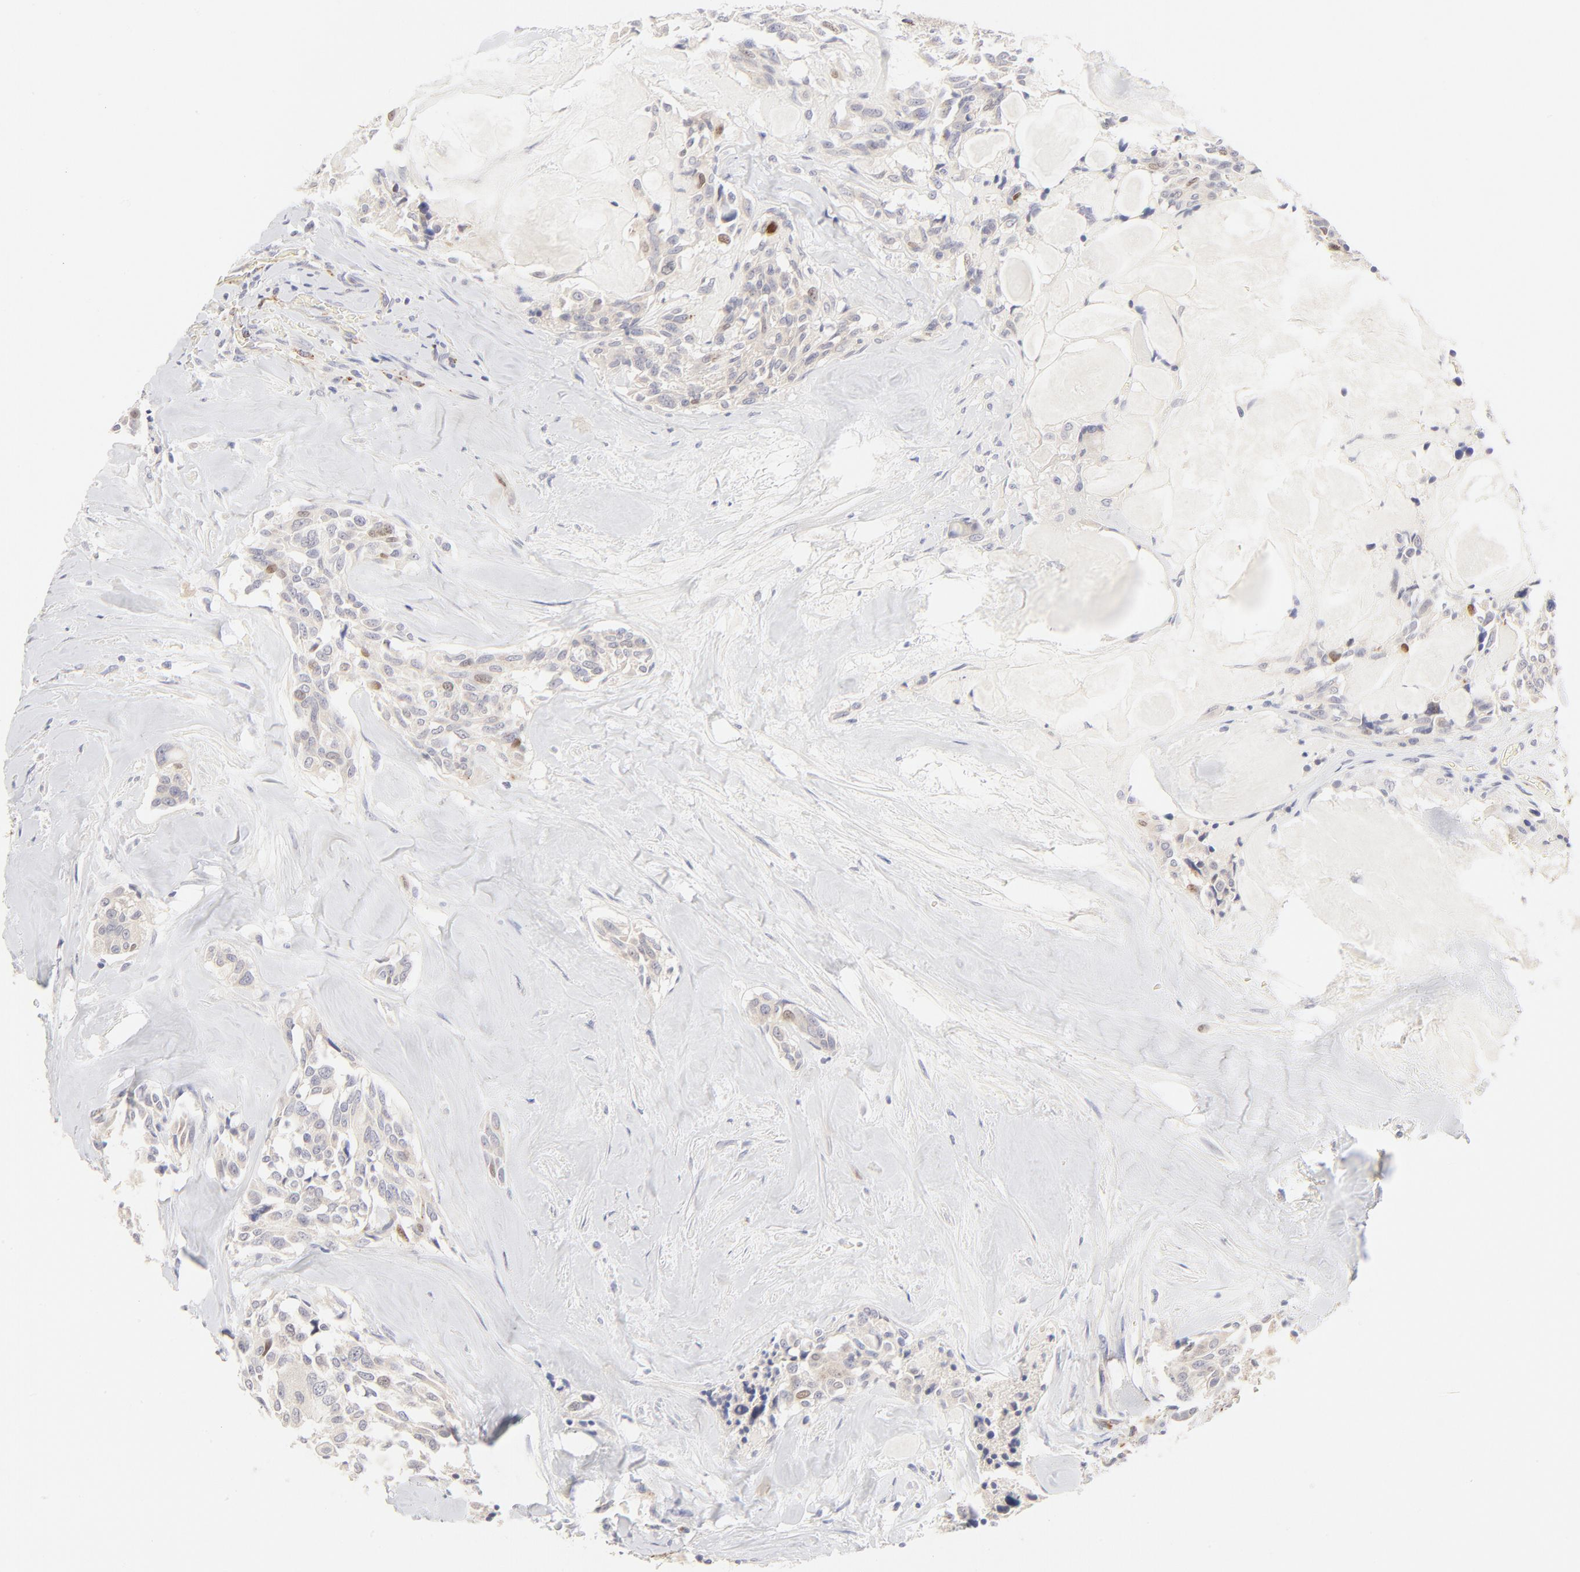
{"staining": {"intensity": "negative", "quantity": "none", "location": "none"}, "tissue": "thyroid cancer", "cell_type": "Tumor cells", "image_type": "cancer", "snomed": [{"axis": "morphology", "description": "Carcinoma, NOS"}, {"axis": "morphology", "description": "Carcinoid, malignant, NOS"}, {"axis": "topography", "description": "Thyroid gland"}], "caption": "Thyroid cancer was stained to show a protein in brown. There is no significant positivity in tumor cells.", "gene": "NKX2-2", "patient": {"sex": "male", "age": 33}}